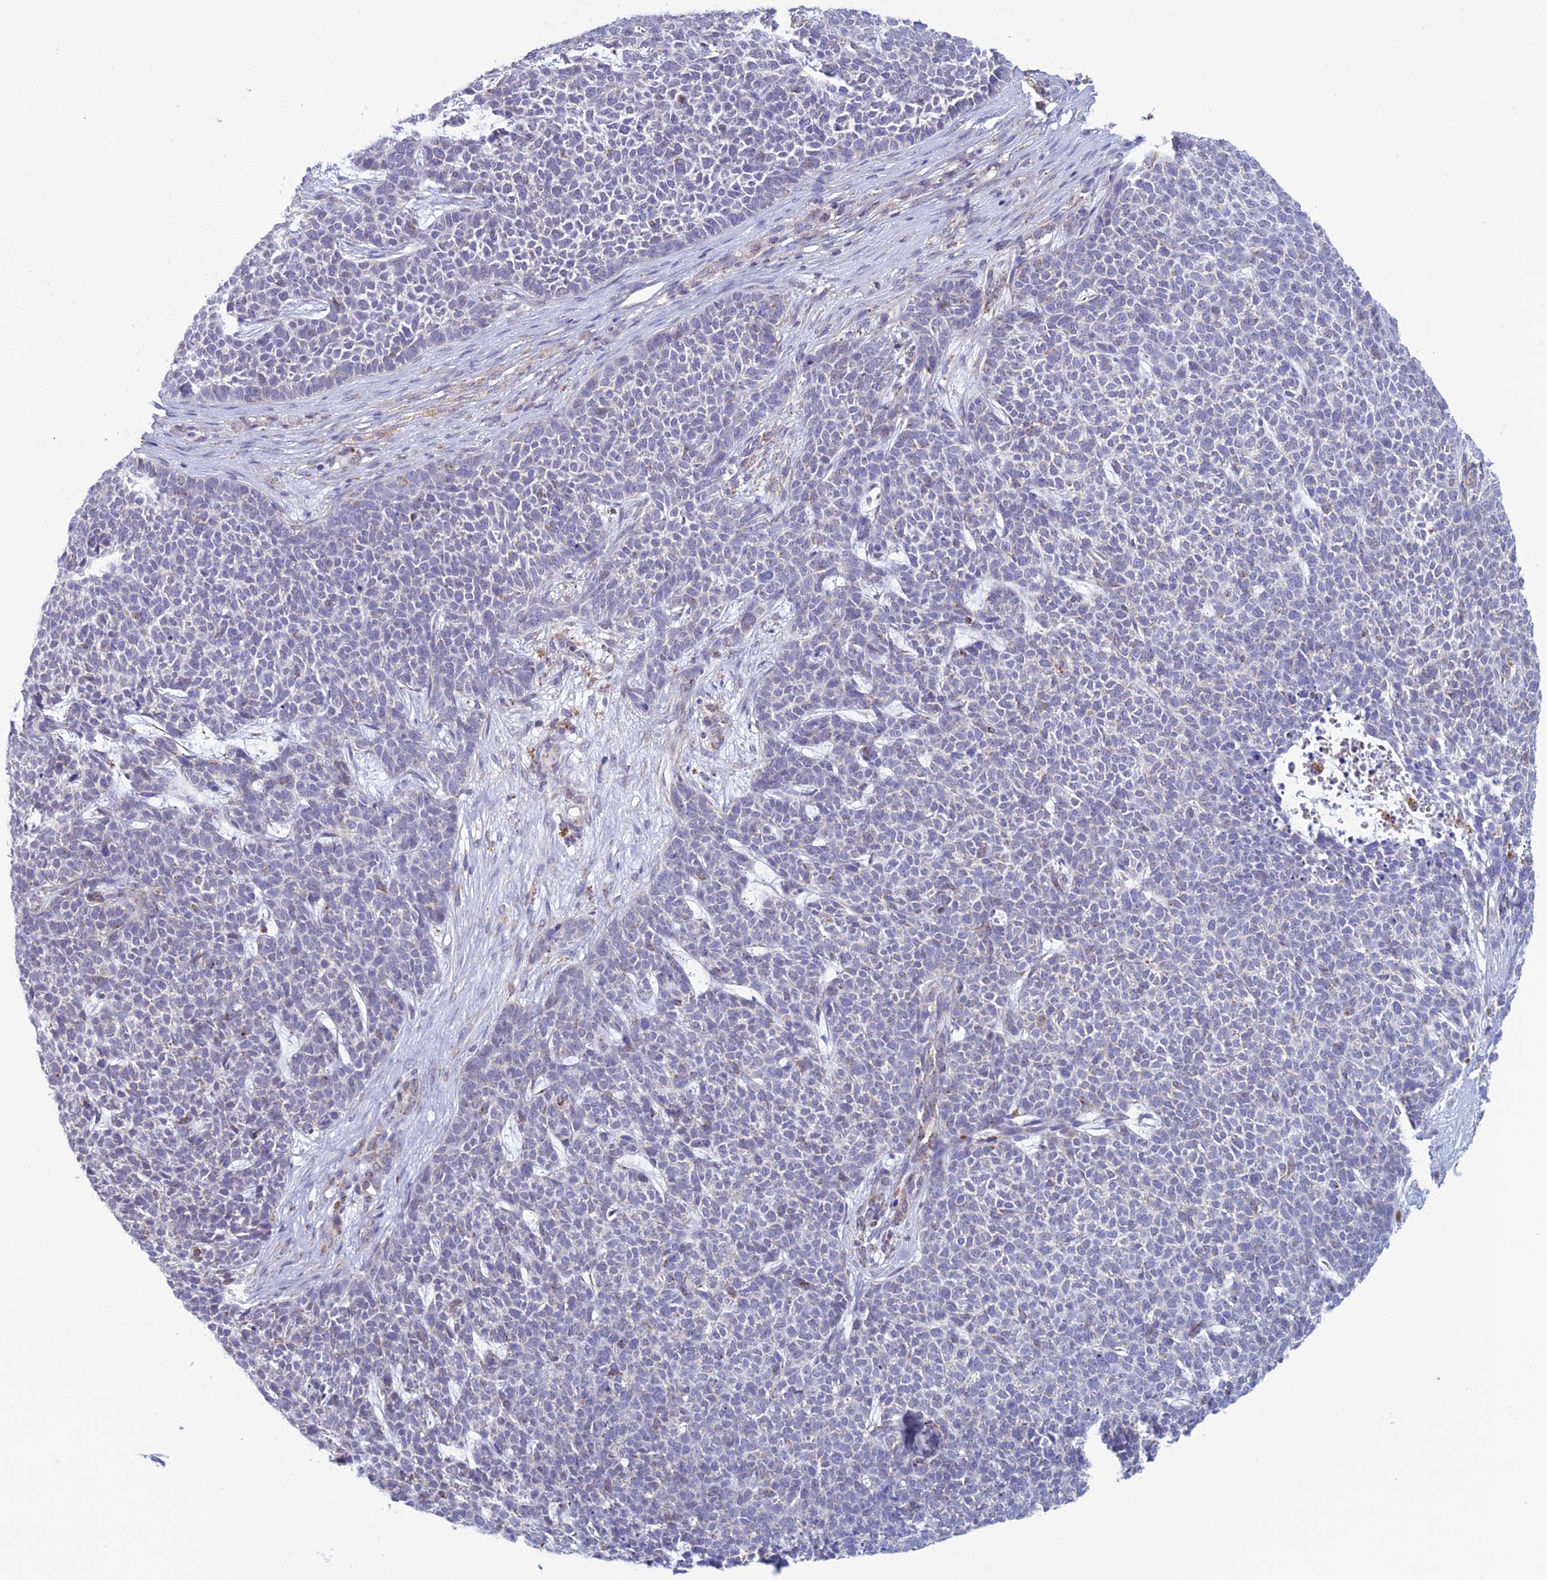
{"staining": {"intensity": "negative", "quantity": "none", "location": "none"}, "tissue": "skin cancer", "cell_type": "Tumor cells", "image_type": "cancer", "snomed": [{"axis": "morphology", "description": "Basal cell carcinoma"}, {"axis": "topography", "description": "Skin"}], "caption": "Tumor cells show no significant protein positivity in skin cancer (basal cell carcinoma). (Brightfield microscopy of DAB (3,3'-diaminobenzidine) IHC at high magnification).", "gene": "ZNG1B", "patient": {"sex": "female", "age": 84}}